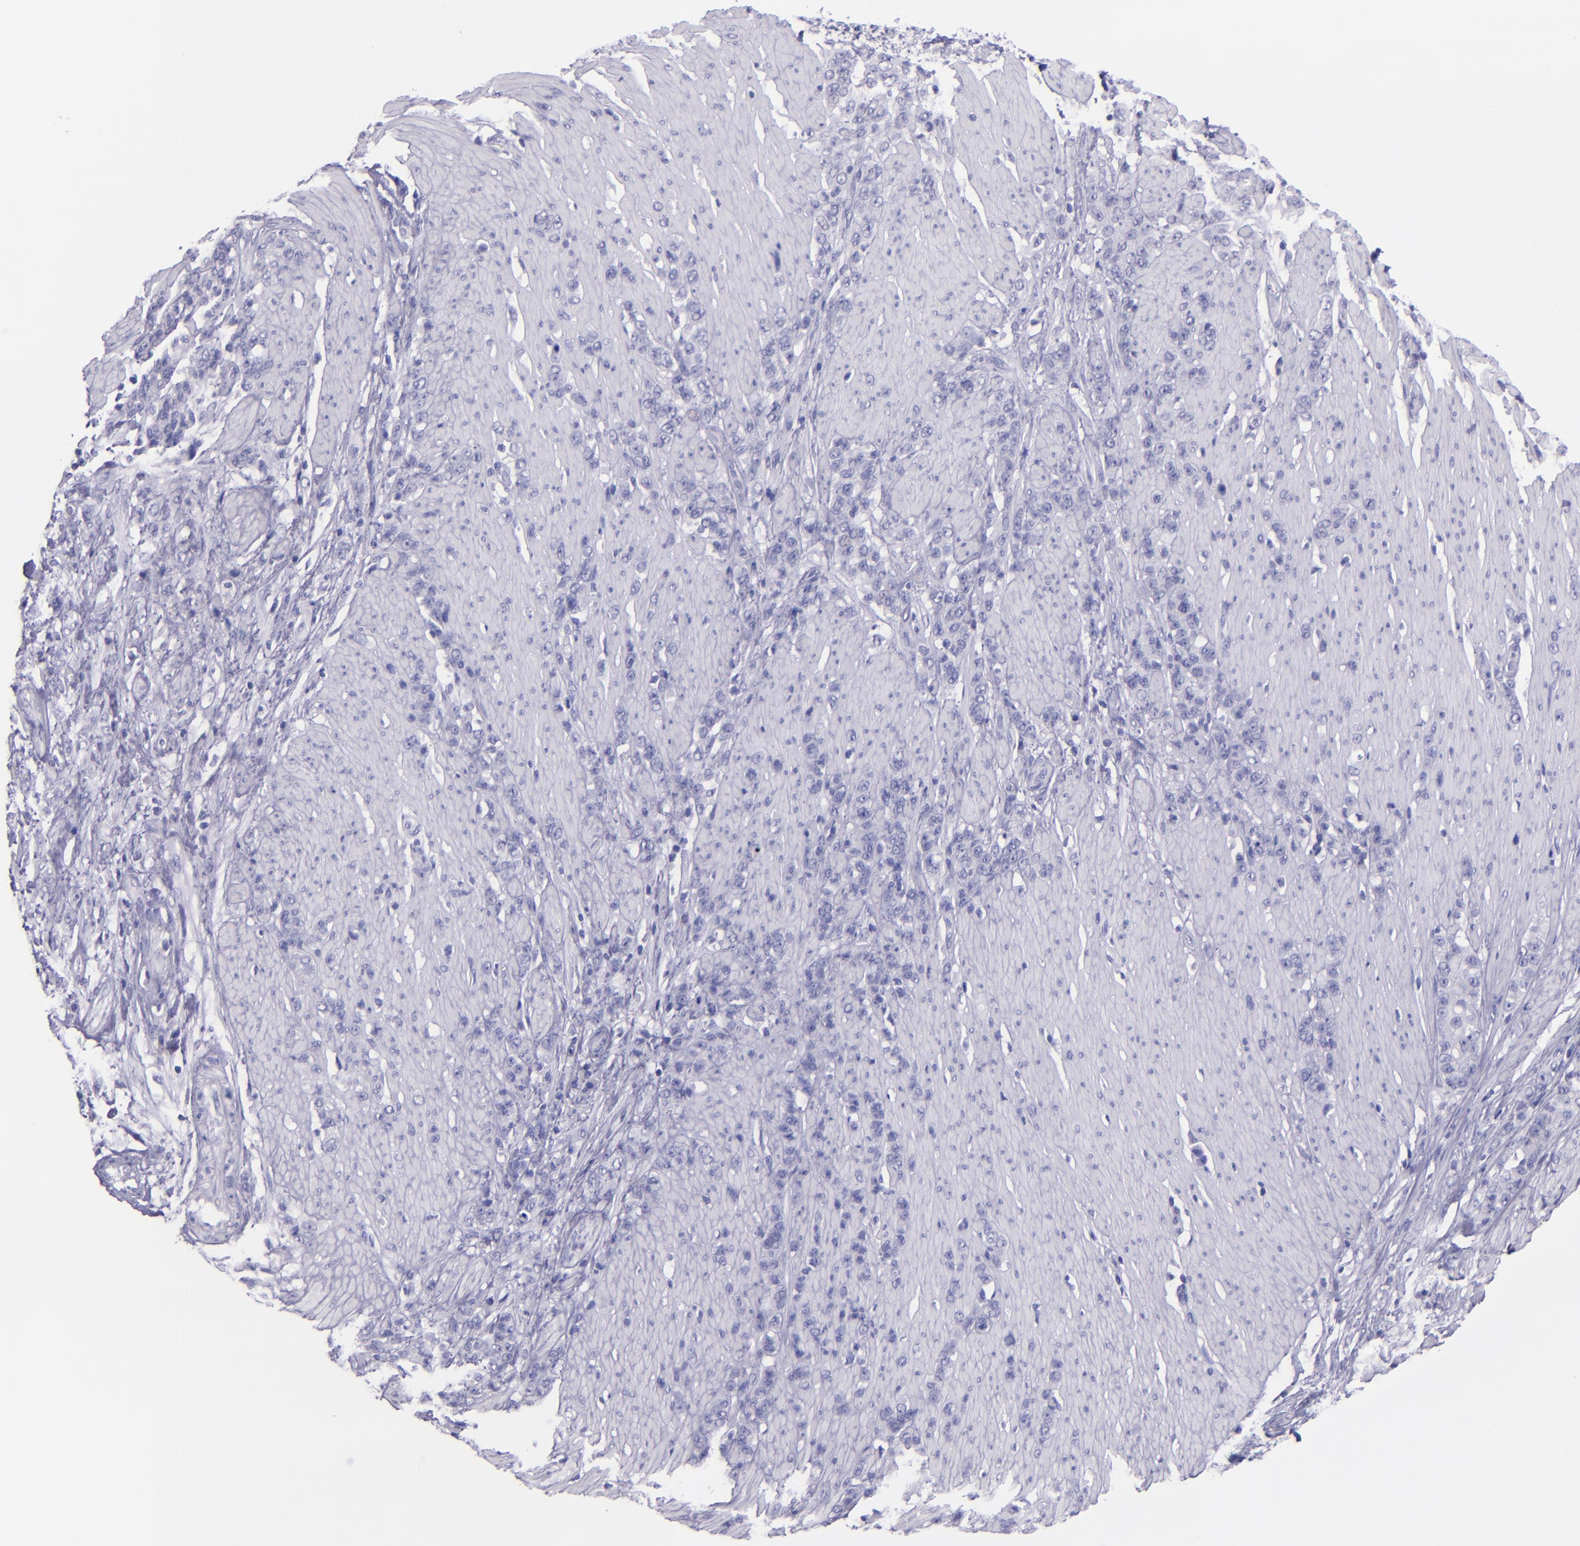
{"staining": {"intensity": "negative", "quantity": "none", "location": "none"}, "tissue": "stomach cancer", "cell_type": "Tumor cells", "image_type": "cancer", "snomed": [{"axis": "morphology", "description": "Adenocarcinoma, NOS"}, {"axis": "topography", "description": "Stomach, lower"}], "caption": "DAB immunohistochemical staining of adenocarcinoma (stomach) demonstrates no significant staining in tumor cells. (Brightfield microscopy of DAB IHC at high magnification).", "gene": "TNNT3", "patient": {"sex": "male", "age": 88}}